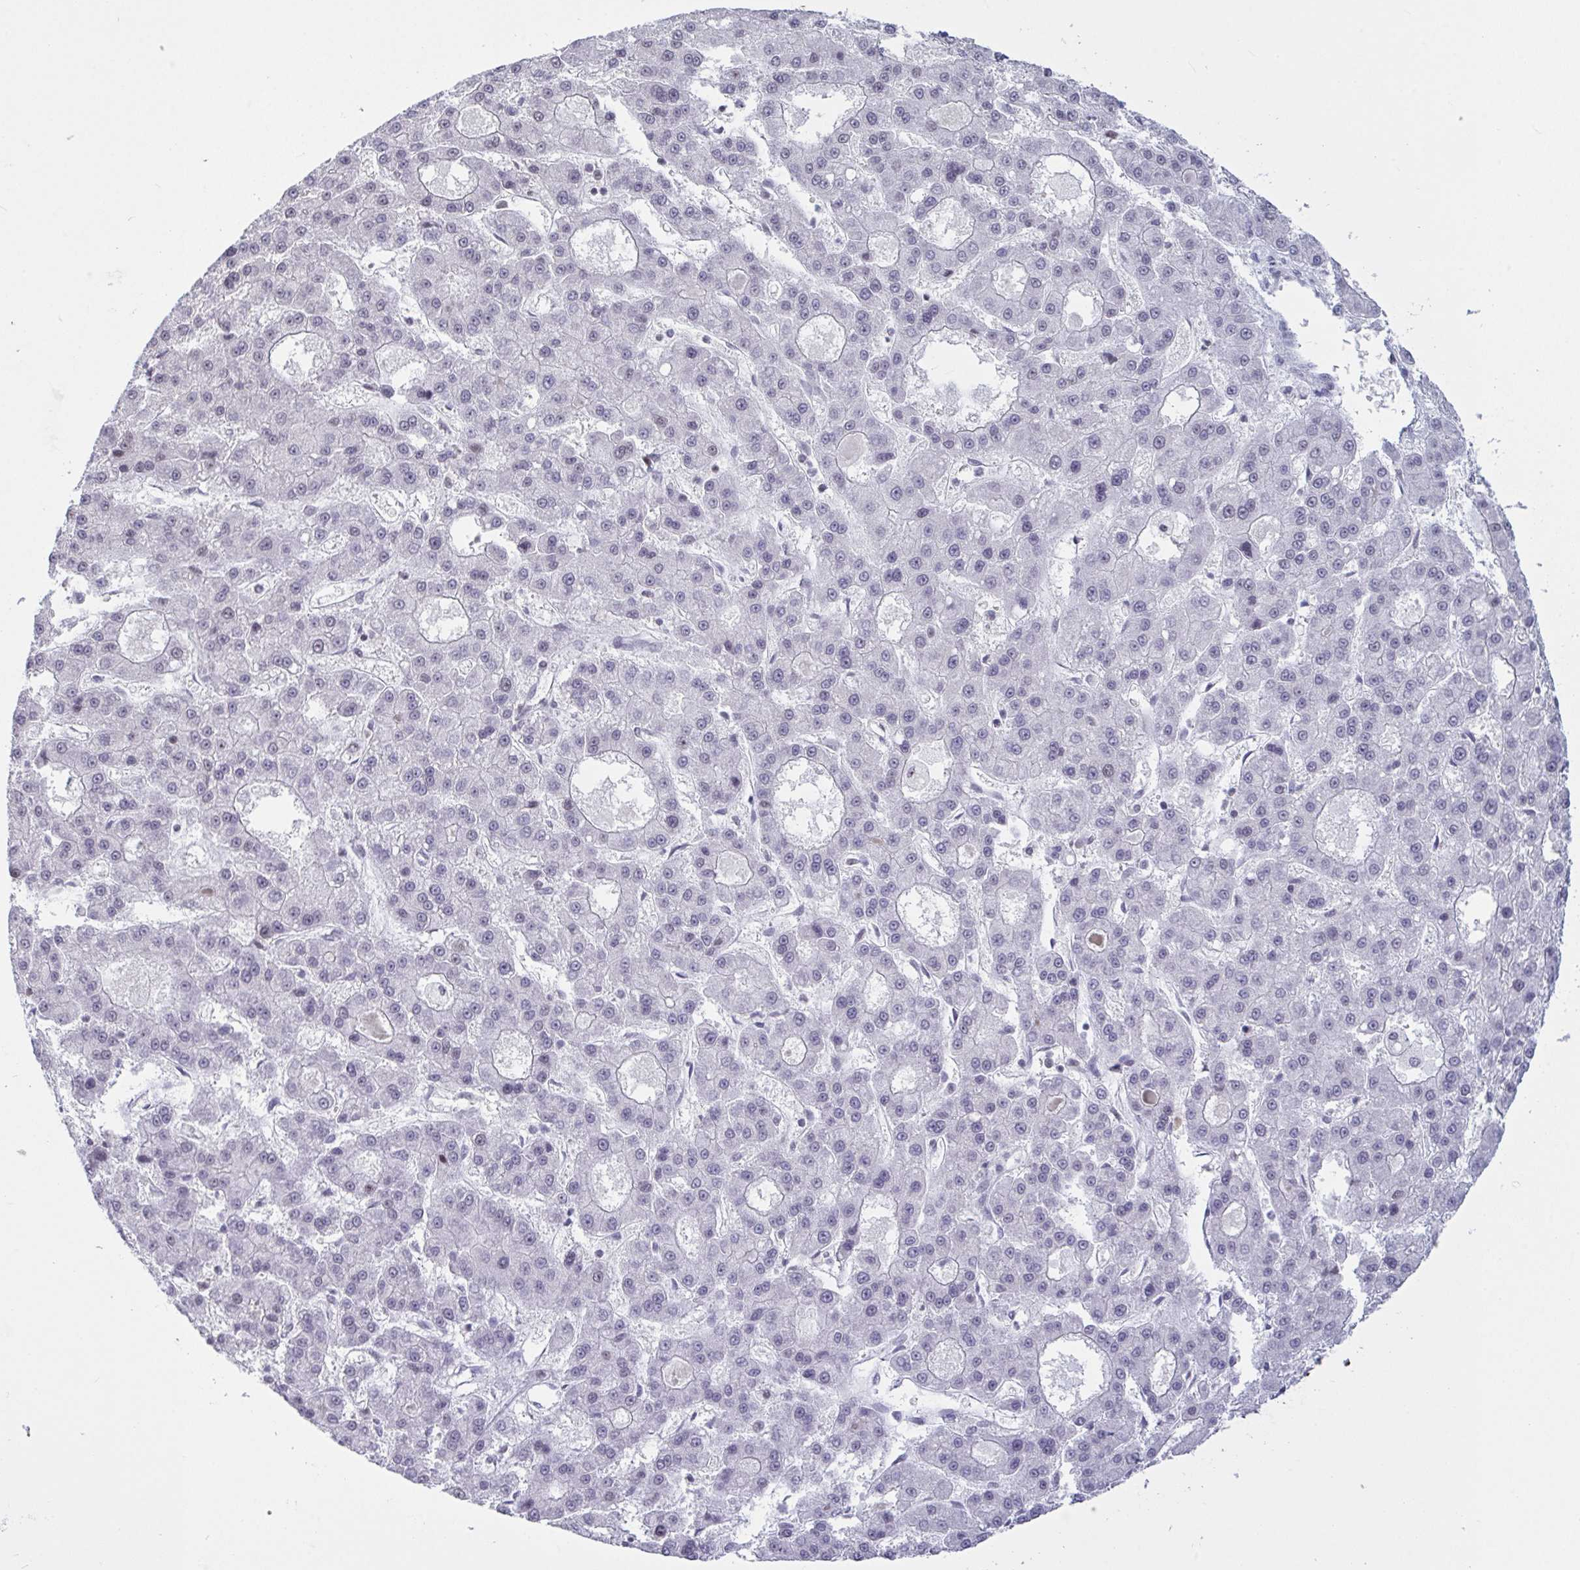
{"staining": {"intensity": "negative", "quantity": "none", "location": "none"}, "tissue": "liver cancer", "cell_type": "Tumor cells", "image_type": "cancer", "snomed": [{"axis": "morphology", "description": "Carcinoma, Hepatocellular, NOS"}, {"axis": "topography", "description": "Liver"}], "caption": "Immunohistochemistry (IHC) of liver cancer exhibits no positivity in tumor cells.", "gene": "SUPT16H", "patient": {"sex": "male", "age": 70}}